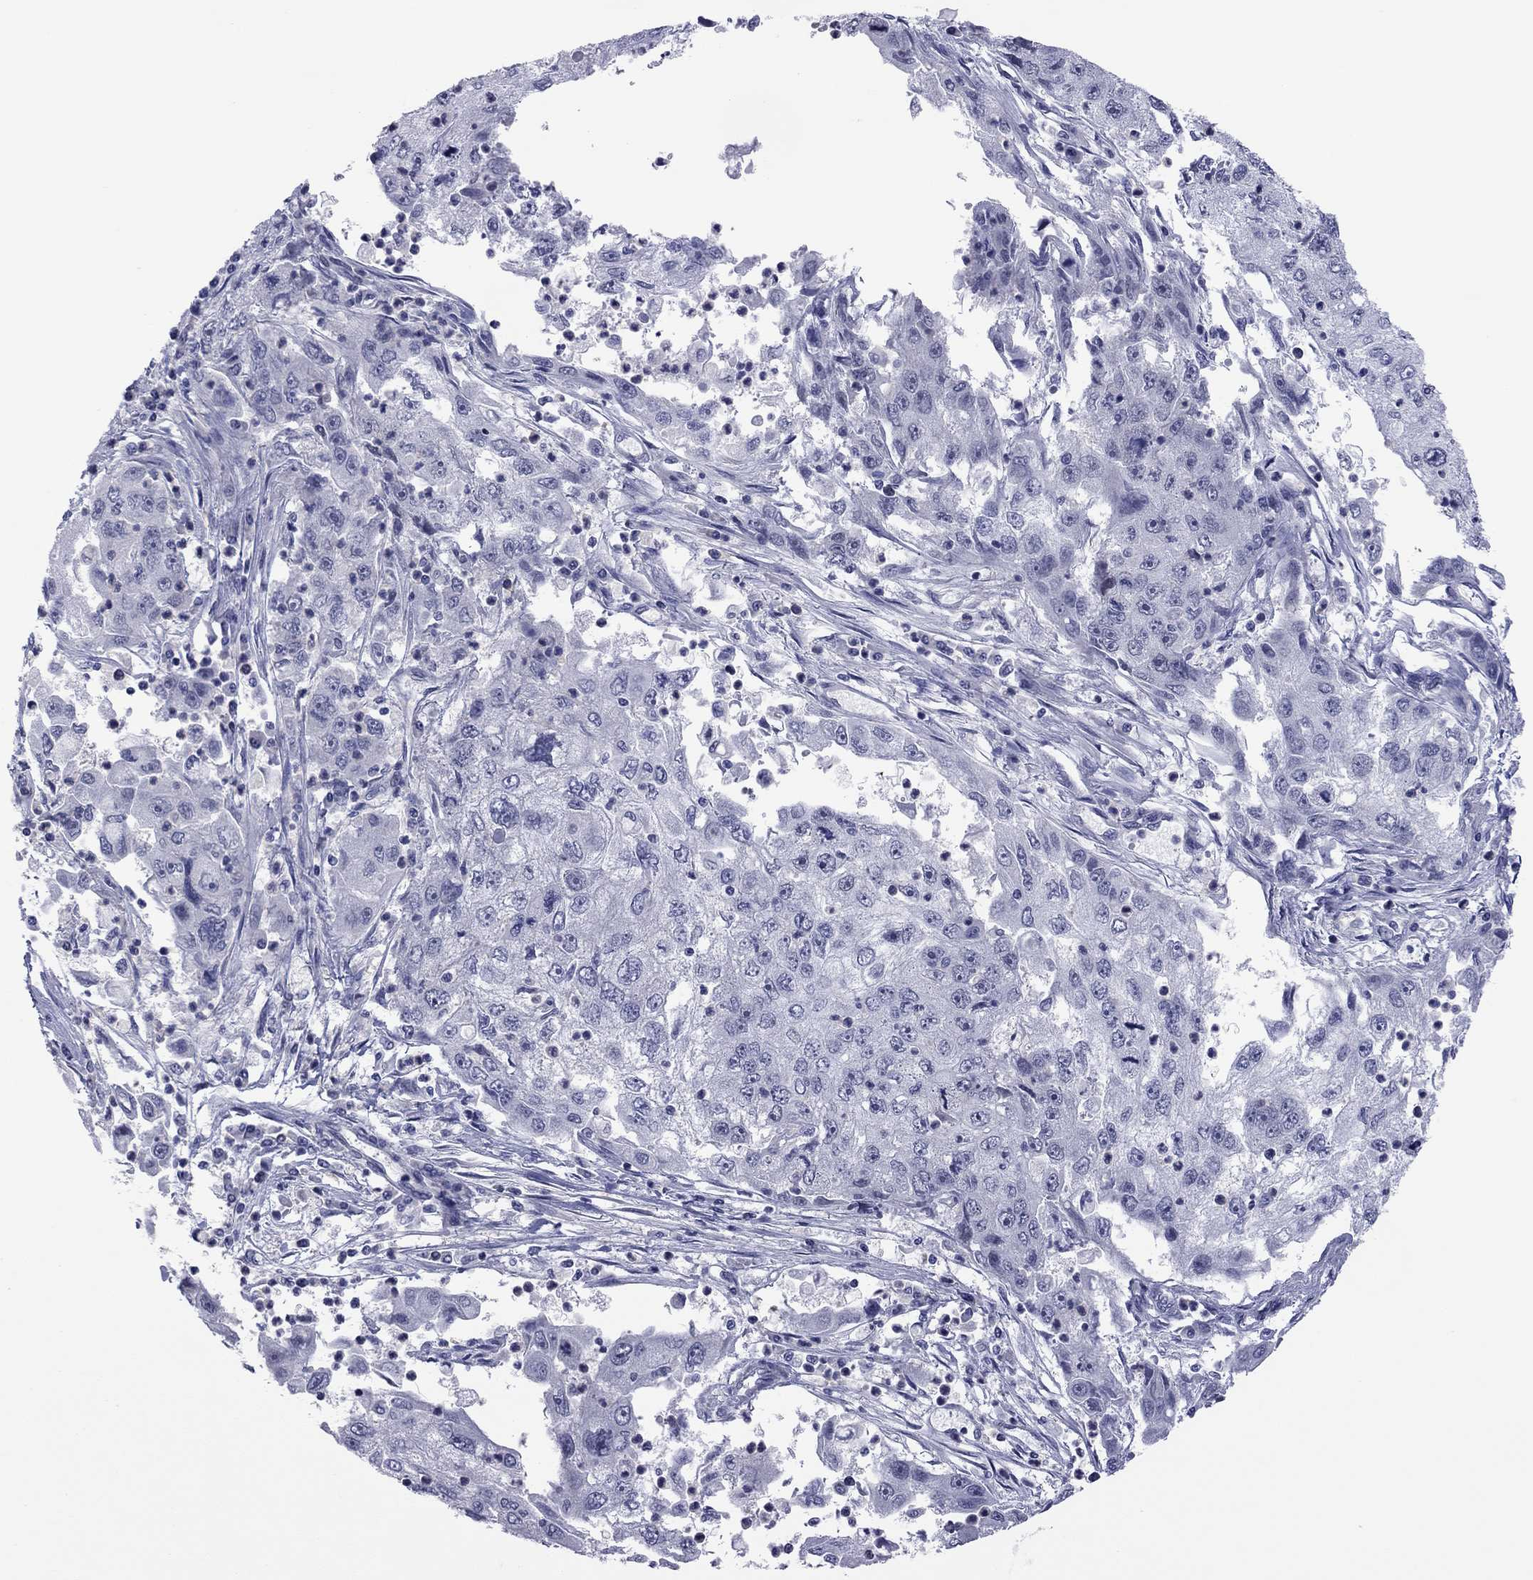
{"staining": {"intensity": "negative", "quantity": "none", "location": "none"}, "tissue": "cervical cancer", "cell_type": "Tumor cells", "image_type": "cancer", "snomed": [{"axis": "morphology", "description": "Squamous cell carcinoma, NOS"}, {"axis": "topography", "description": "Cervix"}], "caption": "DAB immunohistochemical staining of human squamous cell carcinoma (cervical) demonstrates no significant staining in tumor cells.", "gene": "POU5F2", "patient": {"sex": "female", "age": 36}}